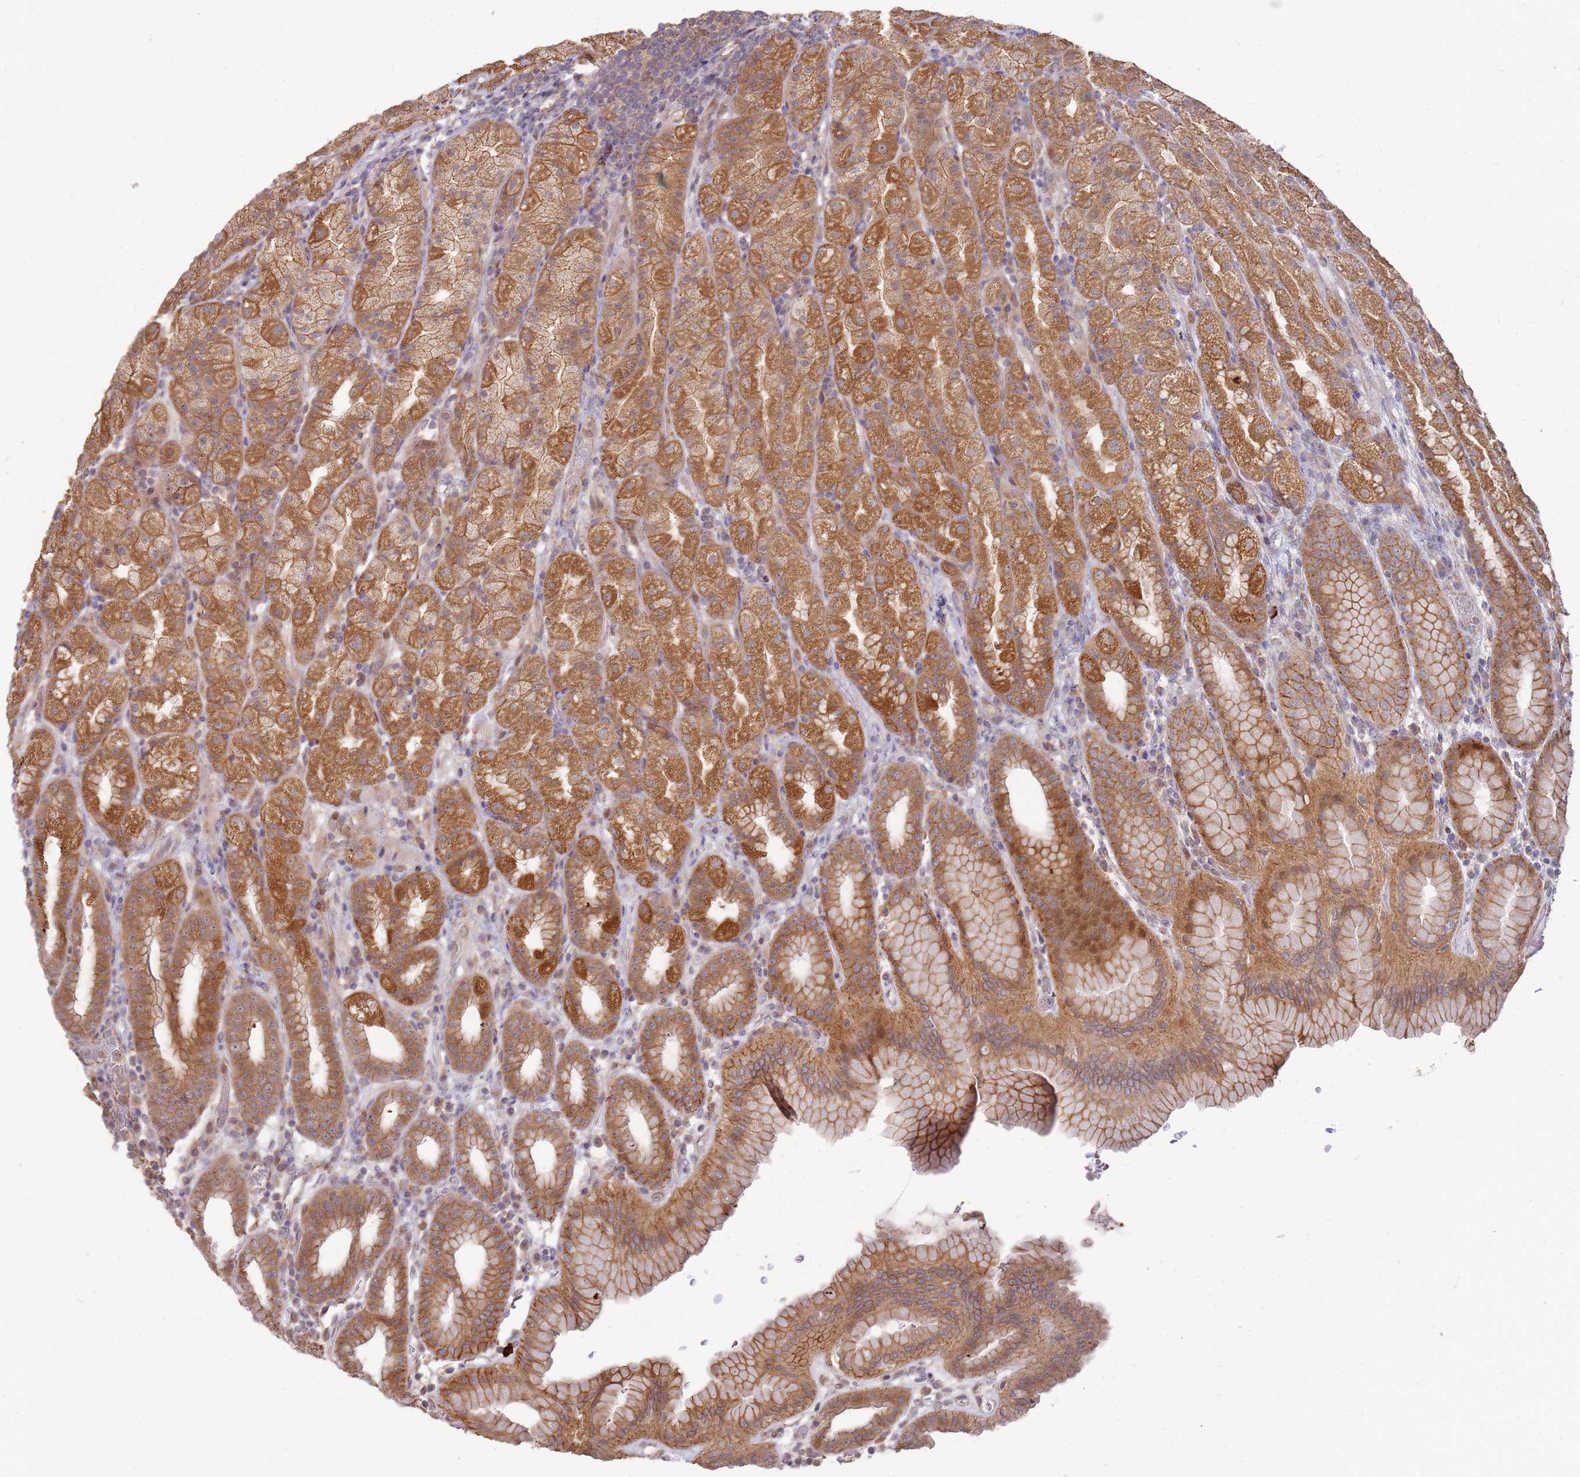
{"staining": {"intensity": "strong", "quantity": ">75%", "location": "cytoplasmic/membranous"}, "tissue": "stomach", "cell_type": "Glandular cells", "image_type": "normal", "snomed": [{"axis": "morphology", "description": "Normal tissue, NOS"}, {"axis": "topography", "description": "Stomach, upper"}, {"axis": "topography", "description": "Stomach"}], "caption": "The micrograph shows staining of benign stomach, revealing strong cytoplasmic/membranous protein expression (brown color) within glandular cells. The staining is performed using DAB brown chromogen to label protein expression. The nuclei are counter-stained blue using hematoxylin.", "gene": "MPEG1", "patient": {"sex": "male", "age": 68}}